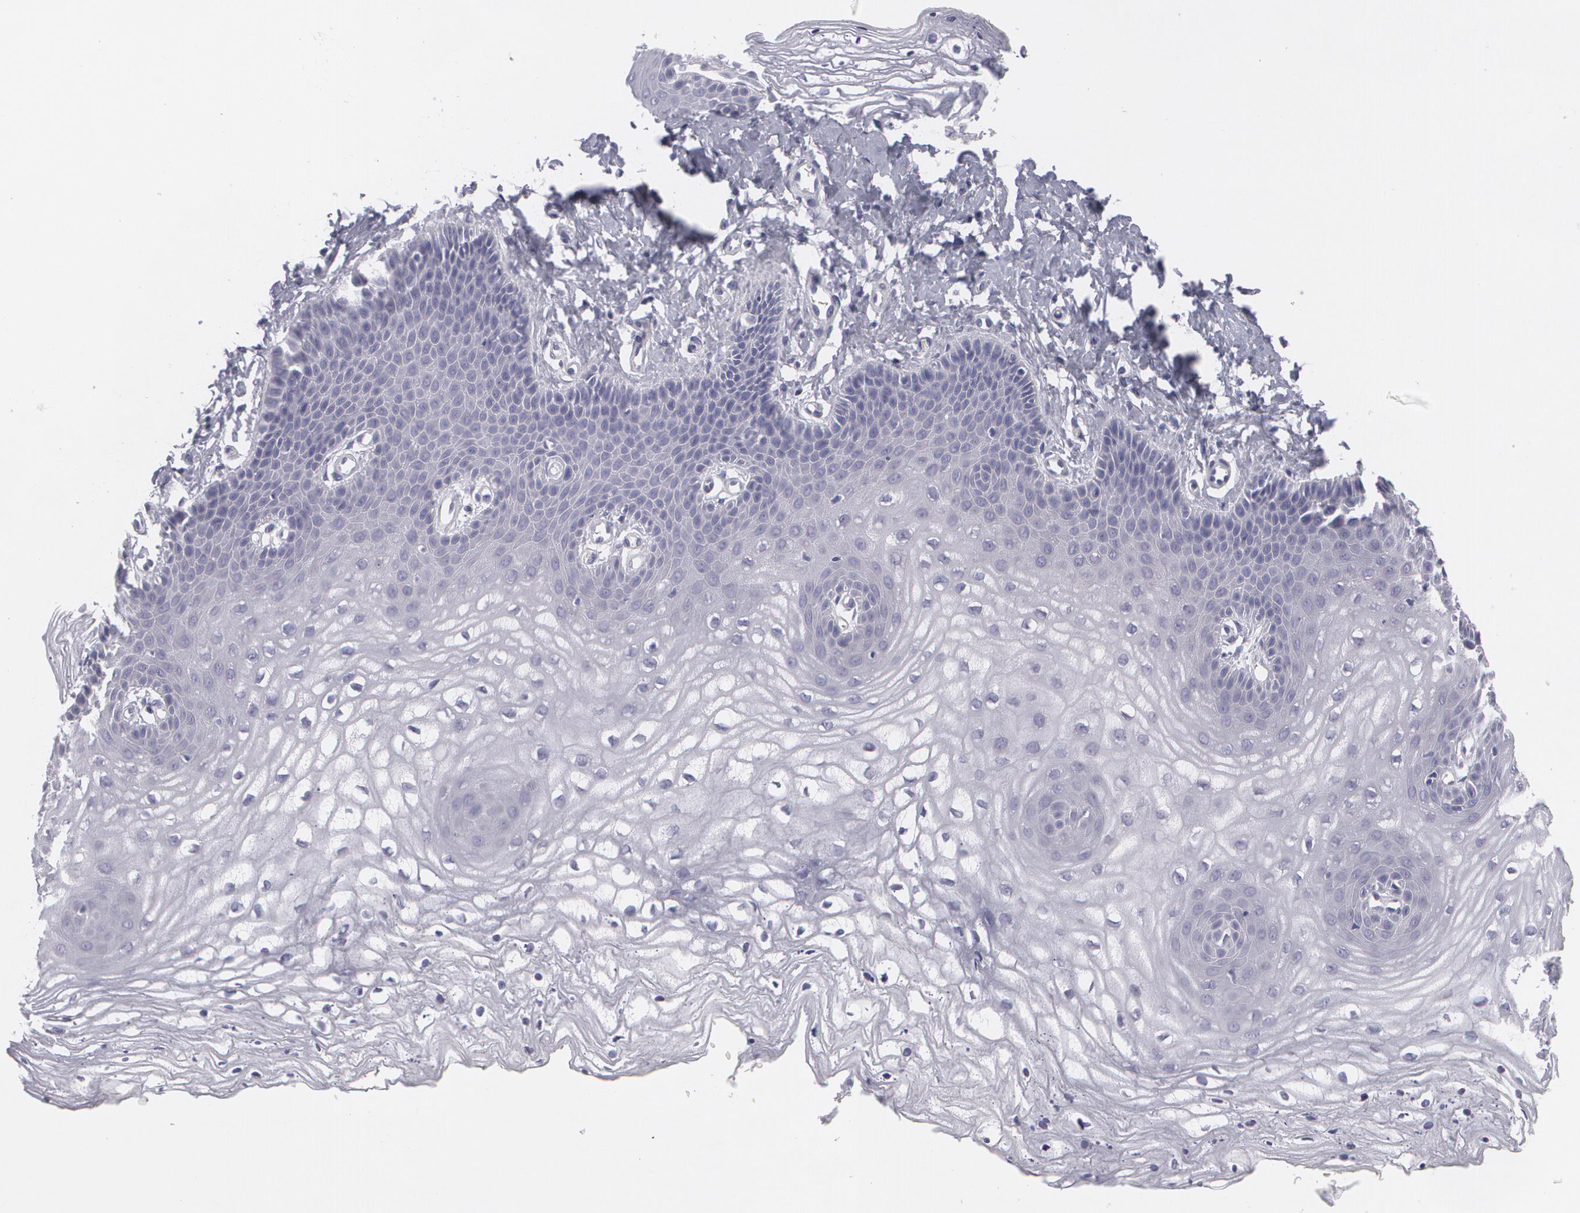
{"staining": {"intensity": "negative", "quantity": "none", "location": "none"}, "tissue": "vagina", "cell_type": "Squamous epithelial cells", "image_type": "normal", "snomed": [{"axis": "morphology", "description": "Normal tissue, NOS"}, {"axis": "topography", "description": "Vagina"}], "caption": "DAB immunohistochemical staining of normal vagina reveals no significant expression in squamous epithelial cells.", "gene": "MBNL3", "patient": {"sex": "female", "age": 68}}